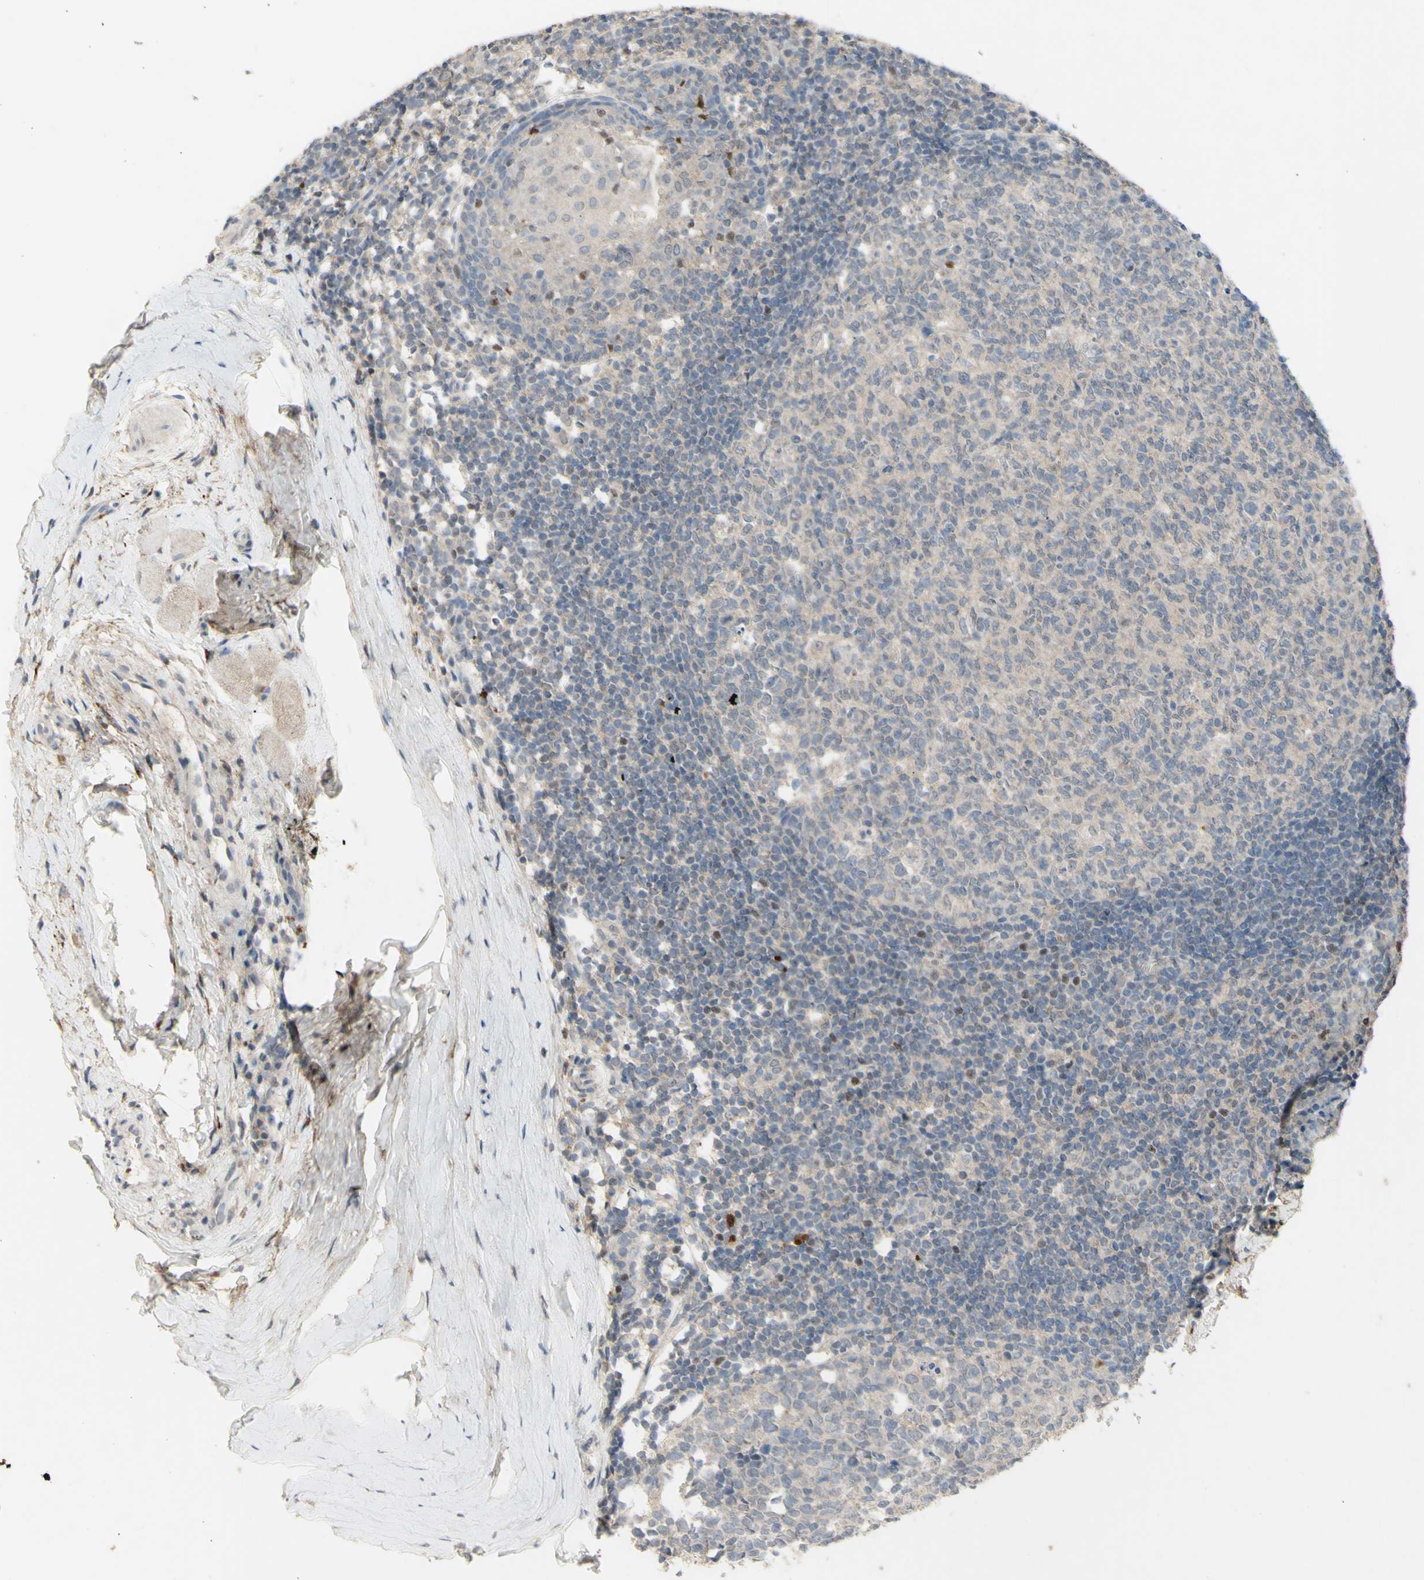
{"staining": {"intensity": "negative", "quantity": "none", "location": "none"}, "tissue": "tonsil", "cell_type": "Germinal center cells", "image_type": "normal", "snomed": [{"axis": "morphology", "description": "Normal tissue, NOS"}, {"axis": "topography", "description": "Tonsil"}], "caption": "Immunohistochemistry (IHC) of benign tonsil reveals no staining in germinal center cells.", "gene": "NLRP1", "patient": {"sex": "female", "age": 19}}